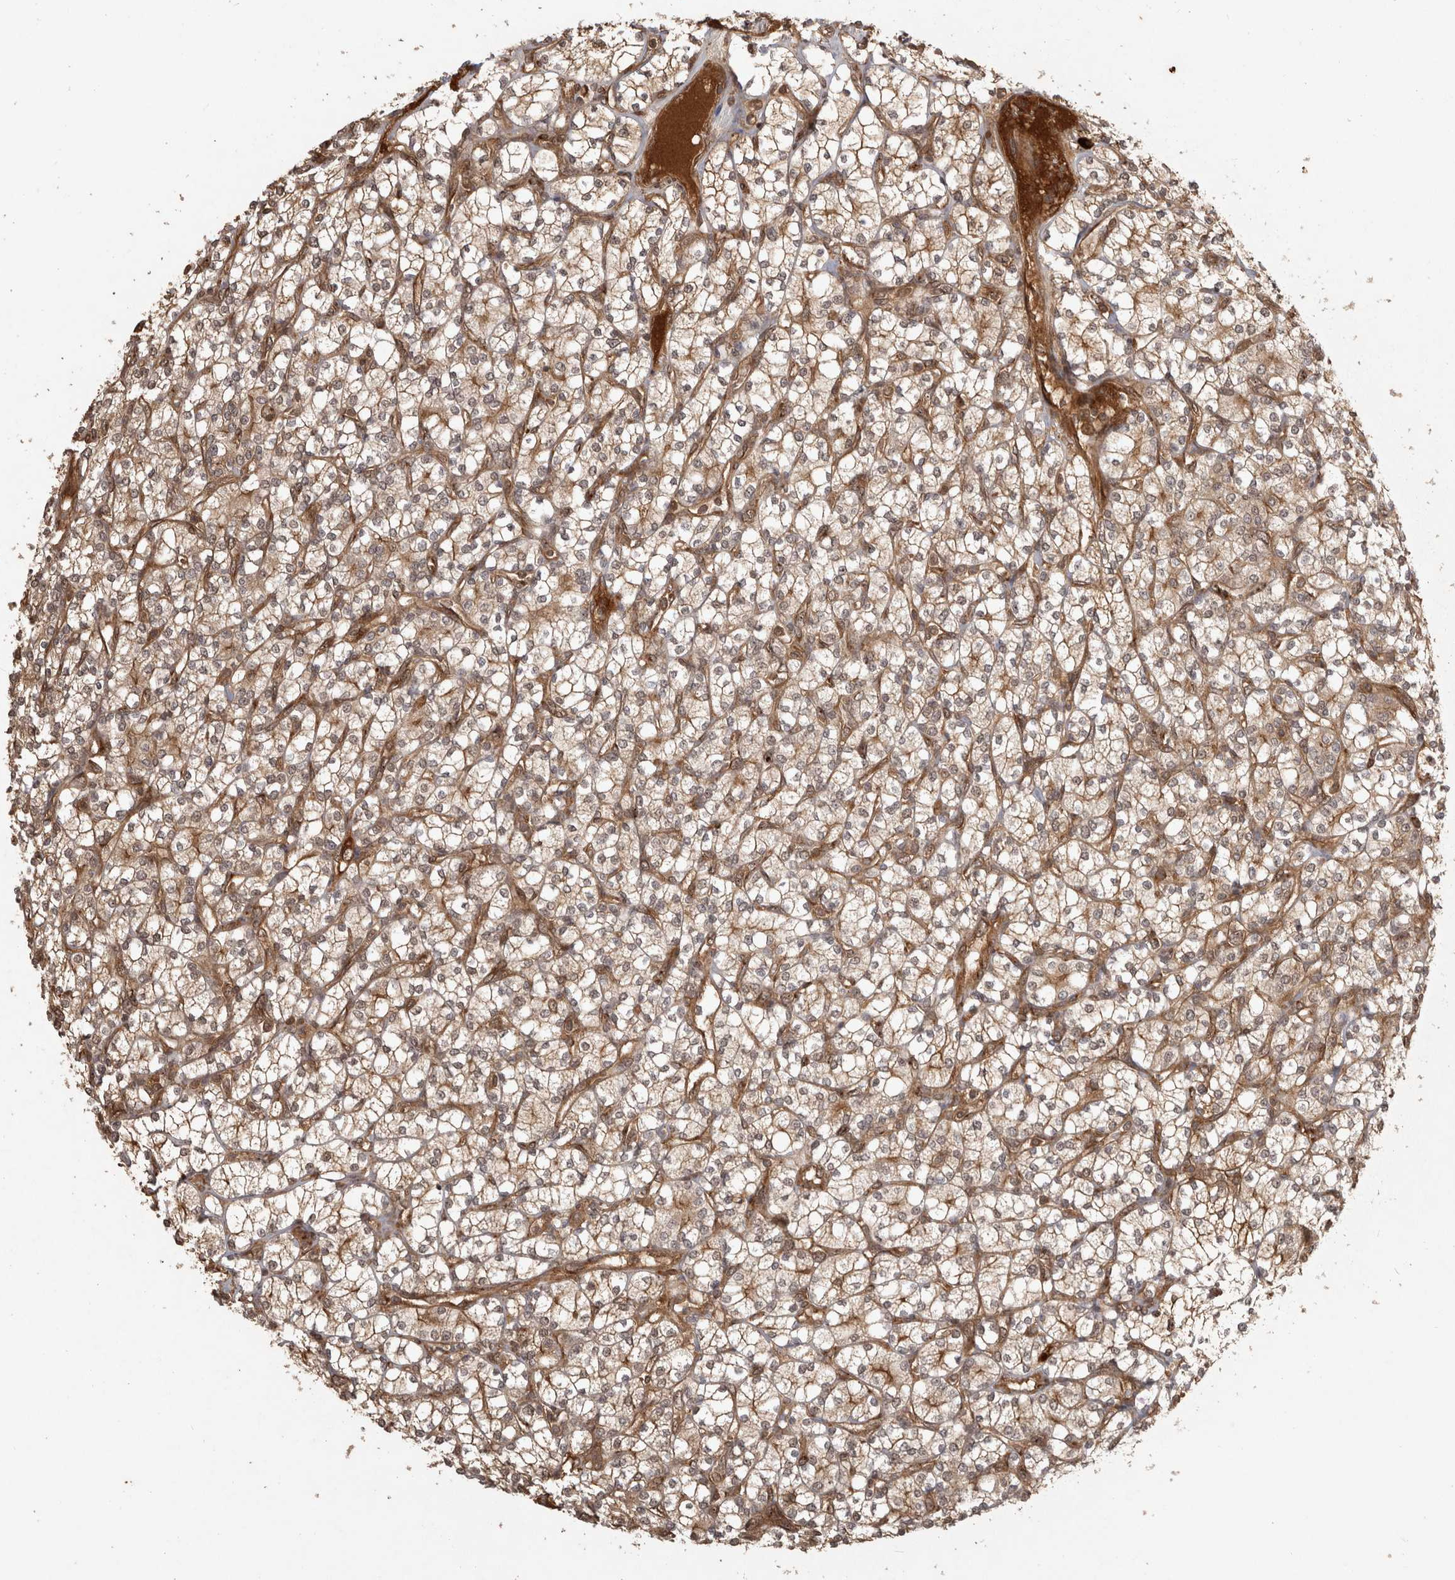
{"staining": {"intensity": "weak", "quantity": "25%-75%", "location": "cytoplasmic/membranous"}, "tissue": "renal cancer", "cell_type": "Tumor cells", "image_type": "cancer", "snomed": [{"axis": "morphology", "description": "Adenocarcinoma, NOS"}, {"axis": "topography", "description": "Kidney"}], "caption": "Brown immunohistochemical staining in human renal cancer displays weak cytoplasmic/membranous staining in about 25%-75% of tumor cells. The protein is shown in brown color, while the nuclei are stained blue.", "gene": "CAMSAP2", "patient": {"sex": "male", "age": 77}}